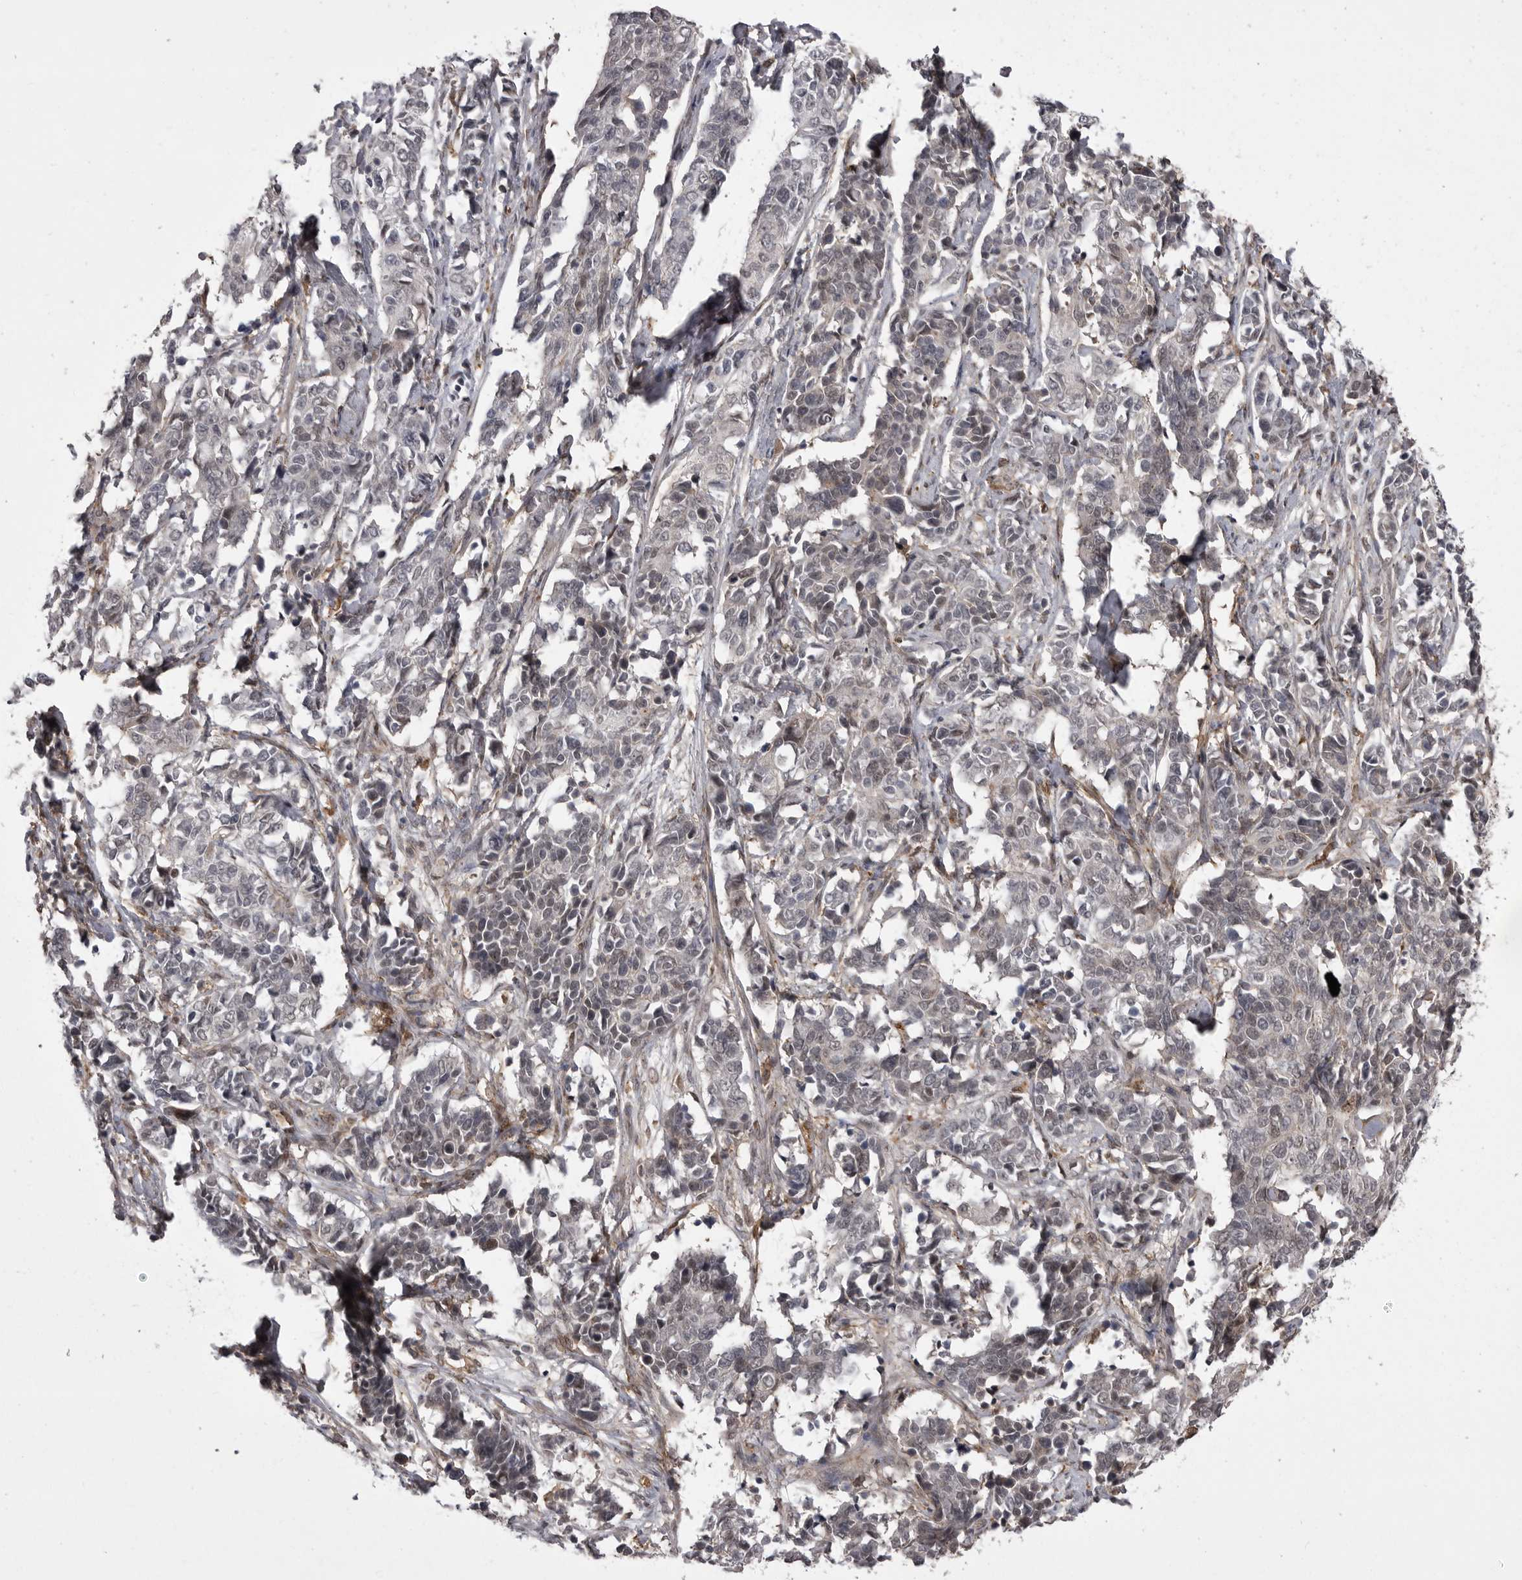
{"staining": {"intensity": "negative", "quantity": "none", "location": "none"}, "tissue": "cervical cancer", "cell_type": "Tumor cells", "image_type": "cancer", "snomed": [{"axis": "morphology", "description": "Normal tissue, NOS"}, {"axis": "morphology", "description": "Squamous cell carcinoma, NOS"}, {"axis": "topography", "description": "Cervix"}], "caption": "Immunohistochemical staining of human cervical squamous cell carcinoma exhibits no significant expression in tumor cells. (Stains: DAB (3,3'-diaminobenzidine) immunohistochemistry (IHC) with hematoxylin counter stain, Microscopy: brightfield microscopy at high magnification).", "gene": "ABL1", "patient": {"sex": "female", "age": 35}}